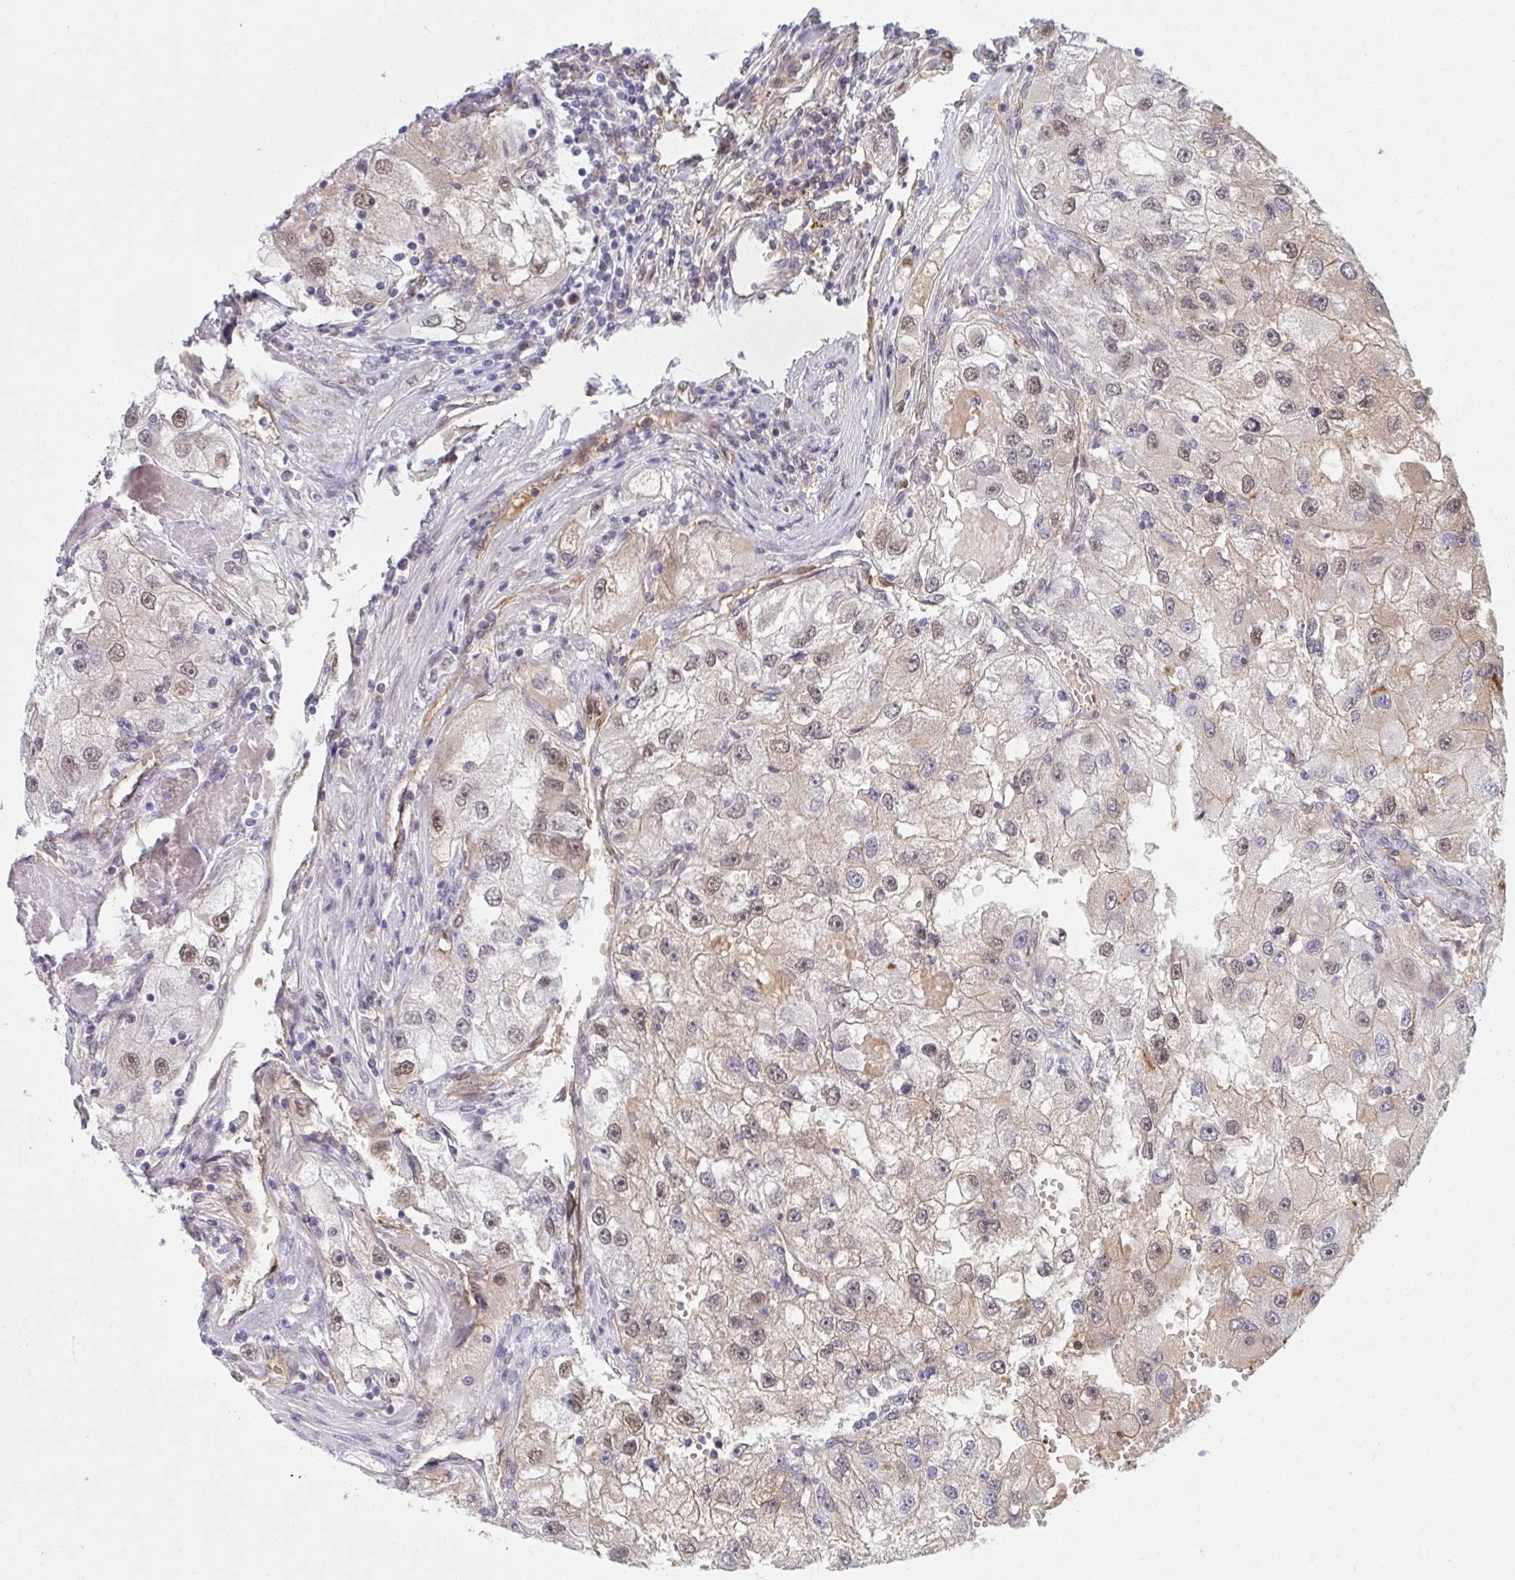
{"staining": {"intensity": "weak", "quantity": "25%-75%", "location": "cytoplasmic/membranous,nuclear"}, "tissue": "renal cancer", "cell_type": "Tumor cells", "image_type": "cancer", "snomed": [{"axis": "morphology", "description": "Adenocarcinoma, NOS"}, {"axis": "topography", "description": "Kidney"}], "caption": "Weak cytoplasmic/membranous and nuclear staining for a protein is appreciated in approximately 25%-75% of tumor cells of renal cancer using immunohistochemistry.", "gene": "DSCAML1", "patient": {"sex": "male", "age": 63}}